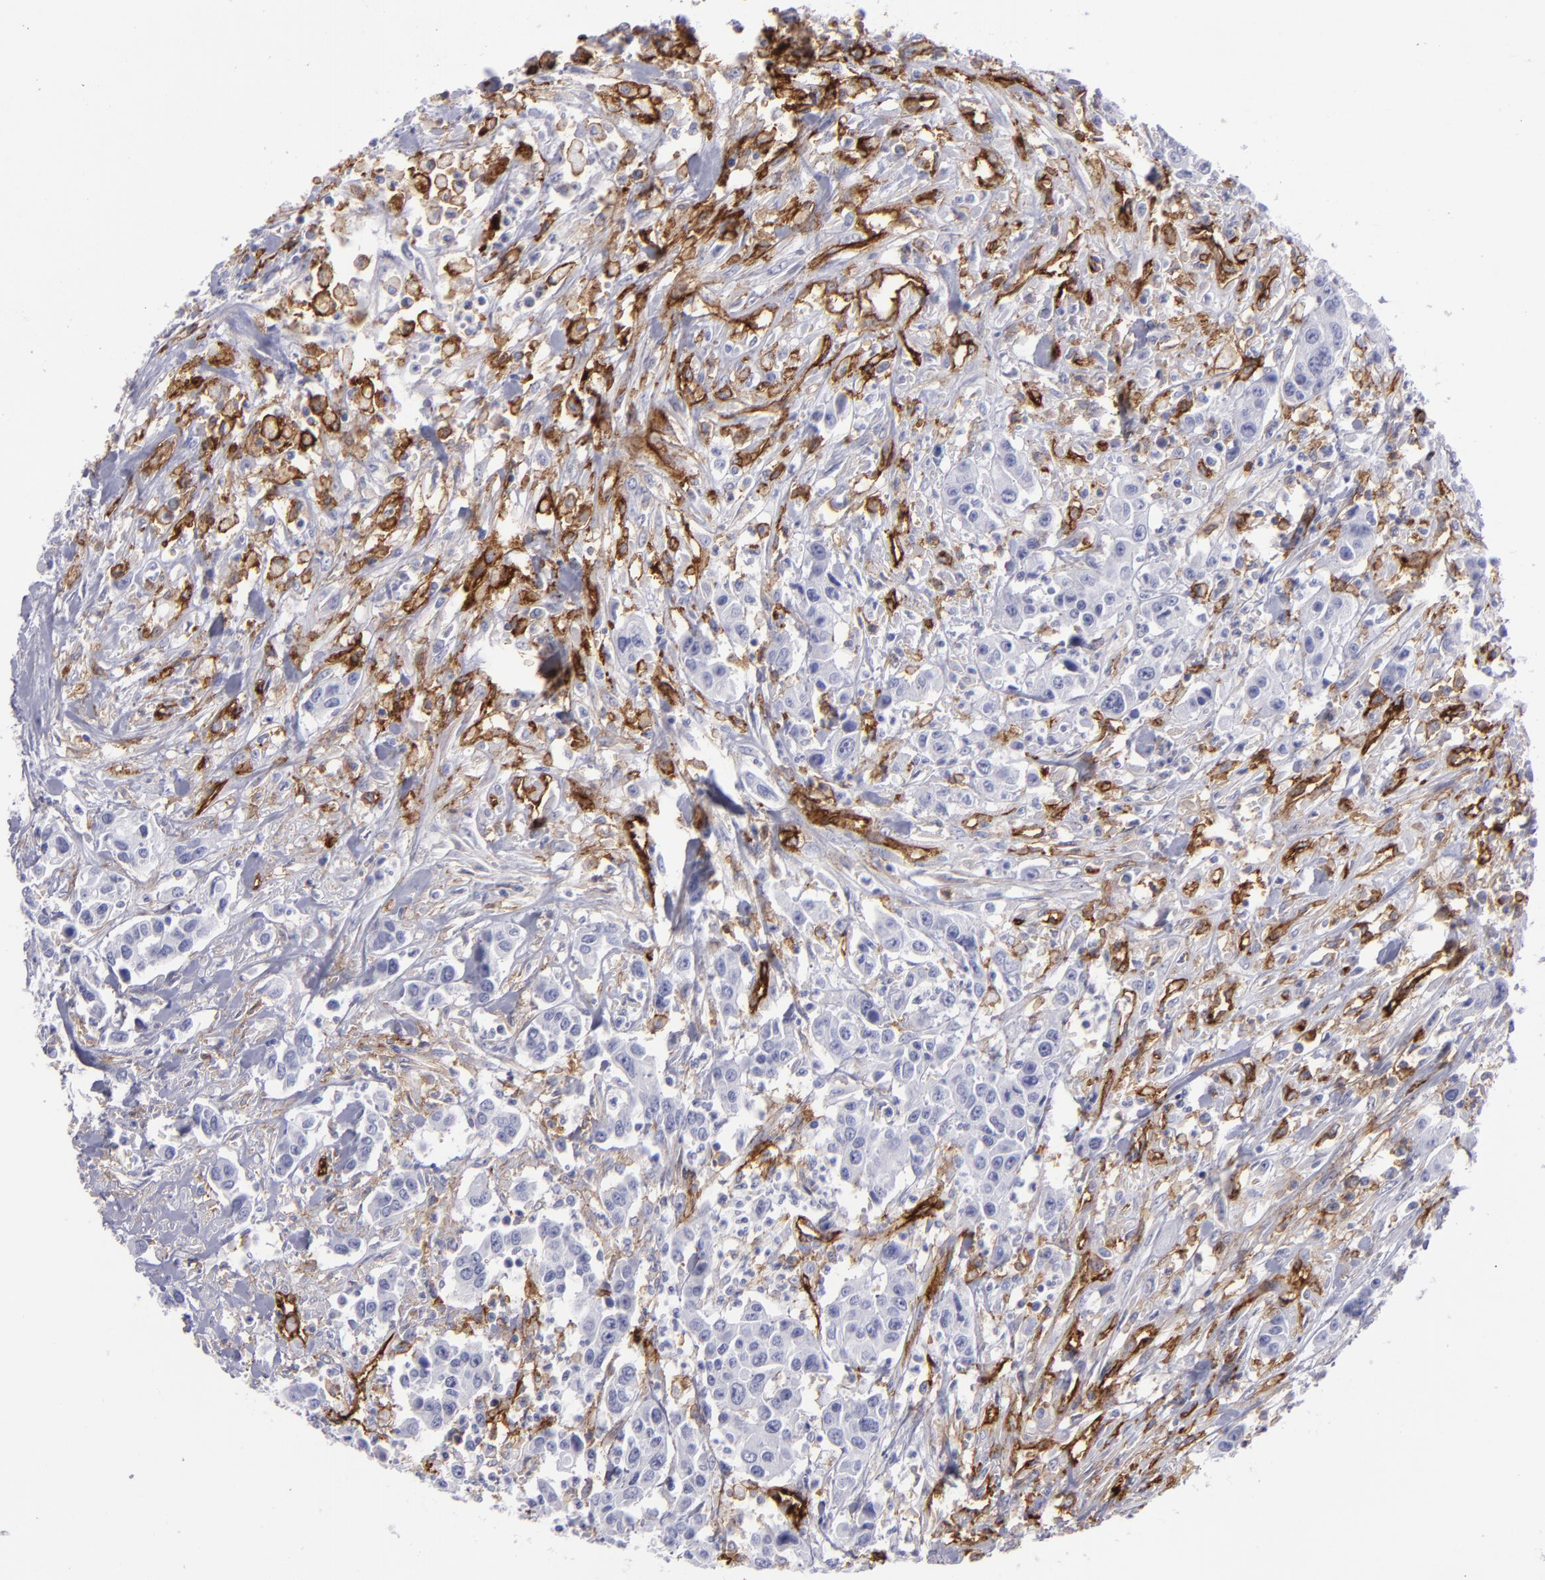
{"staining": {"intensity": "negative", "quantity": "none", "location": "none"}, "tissue": "urothelial cancer", "cell_type": "Tumor cells", "image_type": "cancer", "snomed": [{"axis": "morphology", "description": "Urothelial carcinoma, High grade"}, {"axis": "topography", "description": "Urinary bladder"}], "caption": "Urothelial cancer was stained to show a protein in brown. There is no significant staining in tumor cells. (DAB immunohistochemistry (IHC) with hematoxylin counter stain).", "gene": "ACE", "patient": {"sex": "male", "age": 86}}